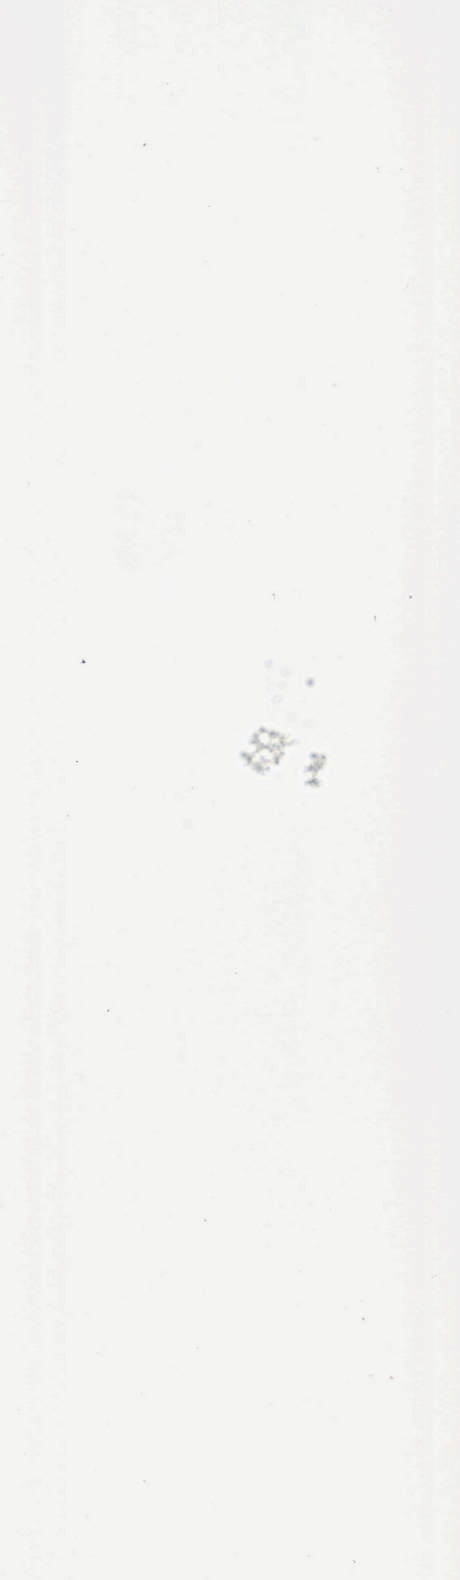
{"staining": {"intensity": "moderate", "quantity": "25%-75%", "location": "cytoplasmic/membranous"}, "tissue": "lung cancer", "cell_type": "Tumor cells", "image_type": "cancer", "snomed": [{"axis": "morphology", "description": "Squamous cell carcinoma, NOS"}, {"axis": "topography", "description": "Lung"}], "caption": "Squamous cell carcinoma (lung) stained with a brown dye displays moderate cytoplasmic/membranous positive staining in about 25%-75% of tumor cells.", "gene": "CRELD2", "patient": {"sex": "male", "age": 71}}